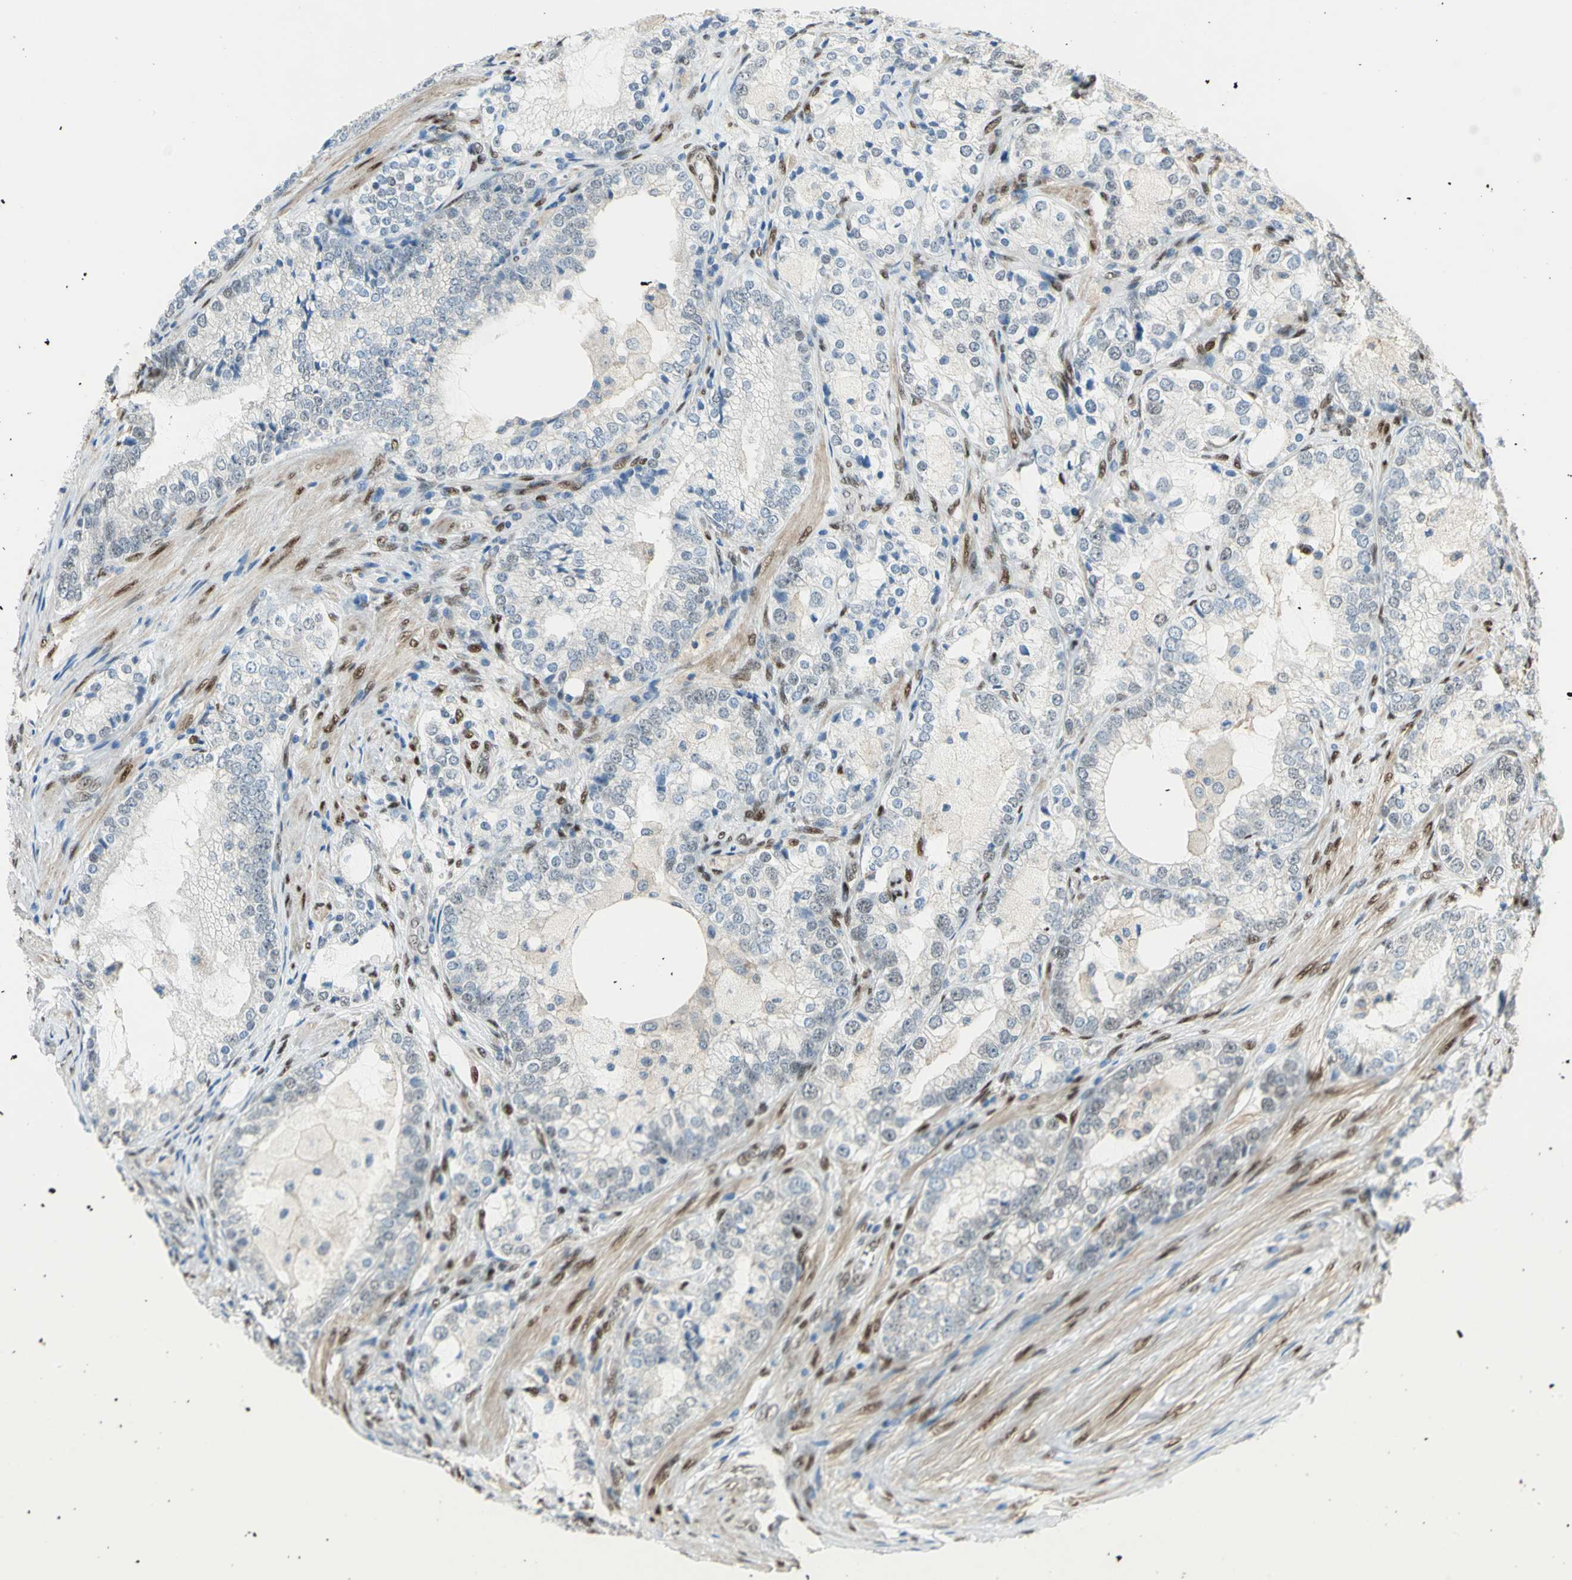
{"staining": {"intensity": "weak", "quantity": "<25%", "location": "cytoplasmic/membranous"}, "tissue": "prostate cancer", "cell_type": "Tumor cells", "image_type": "cancer", "snomed": [{"axis": "morphology", "description": "Adenocarcinoma, High grade"}, {"axis": "topography", "description": "Prostate"}], "caption": "The histopathology image displays no significant staining in tumor cells of prostate adenocarcinoma (high-grade).", "gene": "RBFOX2", "patient": {"sex": "male", "age": 63}}